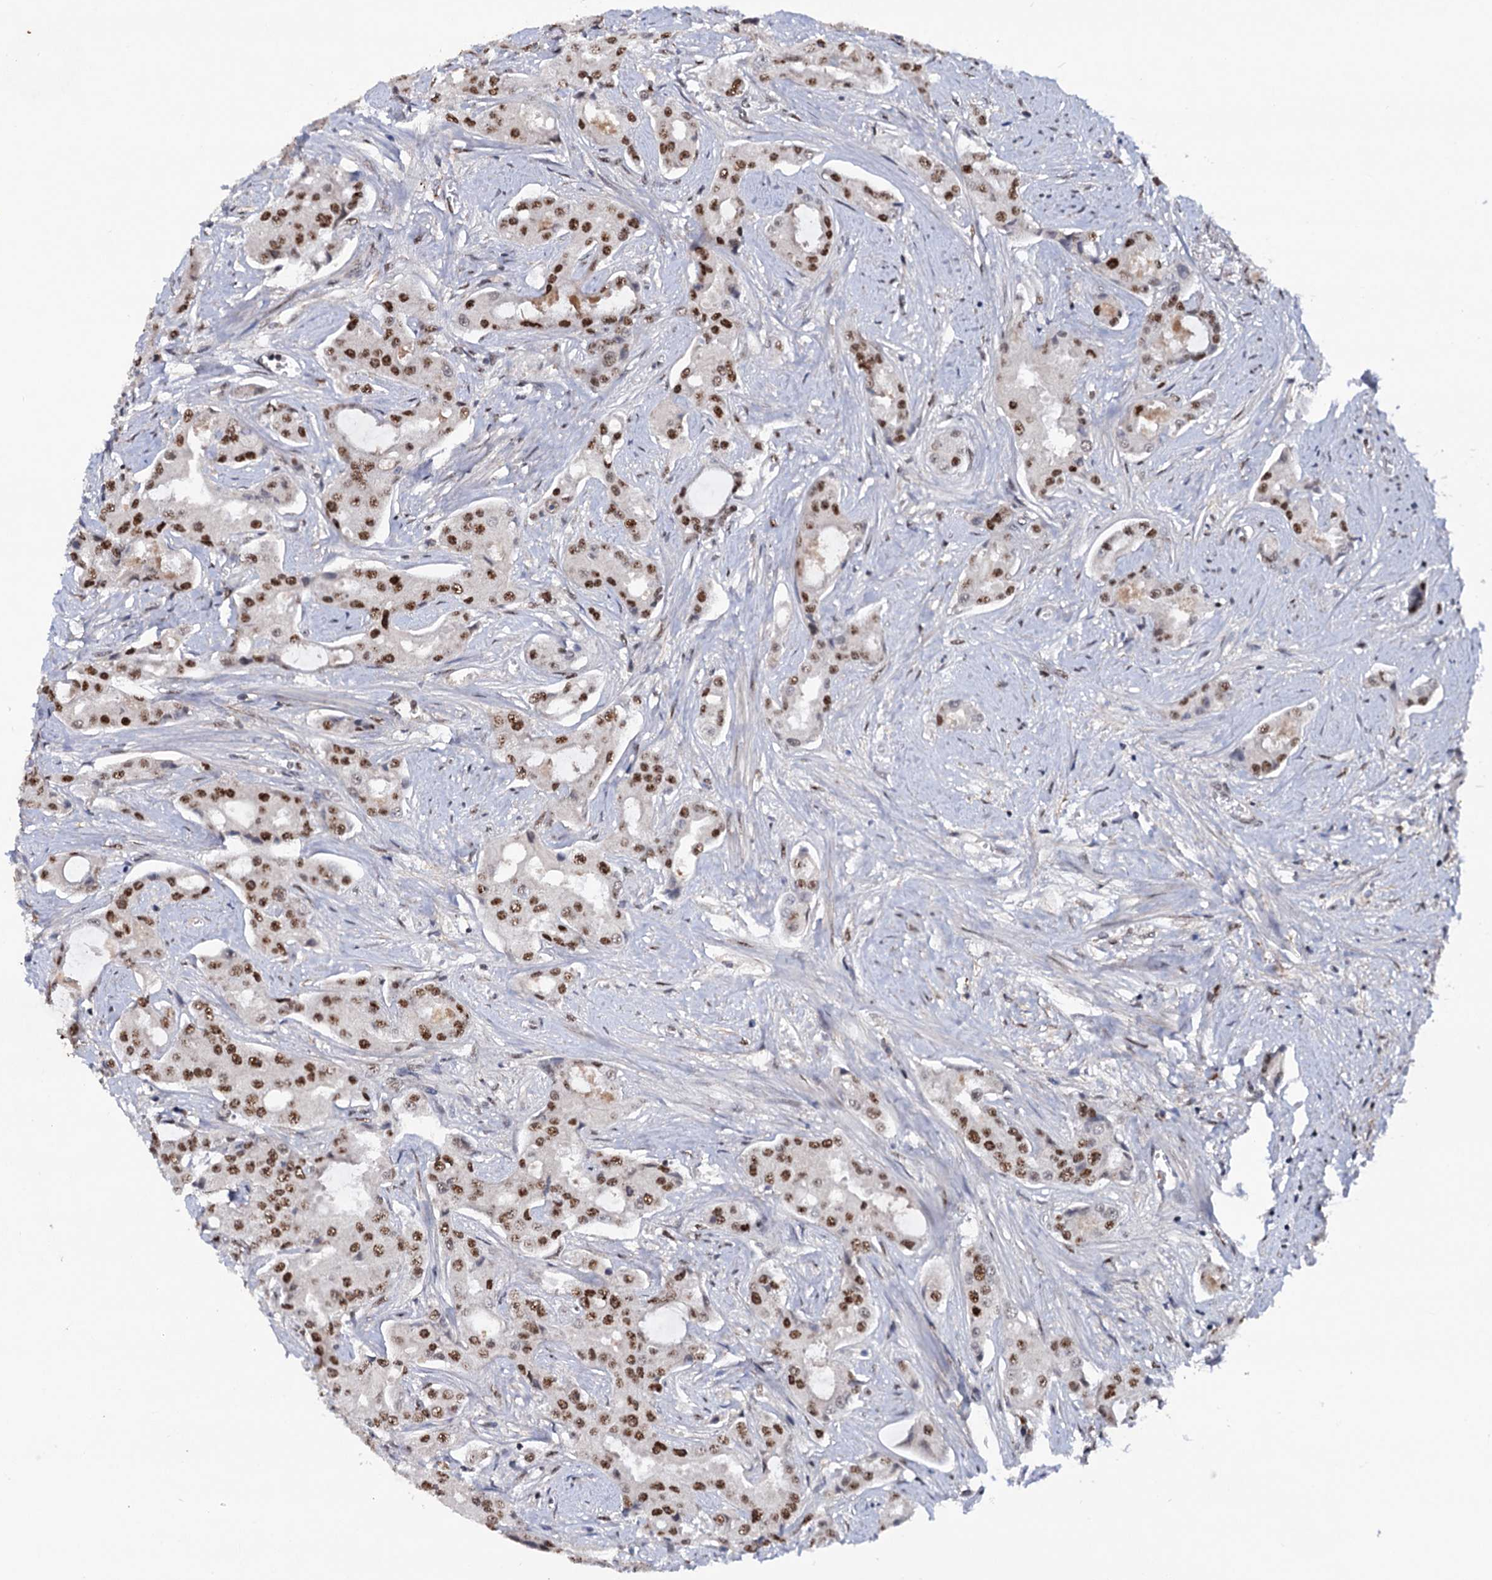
{"staining": {"intensity": "moderate", "quantity": ">75%", "location": "nuclear"}, "tissue": "prostate cancer", "cell_type": "Tumor cells", "image_type": "cancer", "snomed": [{"axis": "morphology", "description": "Adenocarcinoma, High grade"}, {"axis": "topography", "description": "Prostate"}], "caption": "Moderate nuclear protein expression is appreciated in about >75% of tumor cells in prostate high-grade adenocarcinoma. The staining was performed using DAB (3,3'-diaminobenzidine), with brown indicating positive protein expression. Nuclei are stained blue with hematoxylin.", "gene": "TBC1D12", "patient": {"sex": "male", "age": 73}}